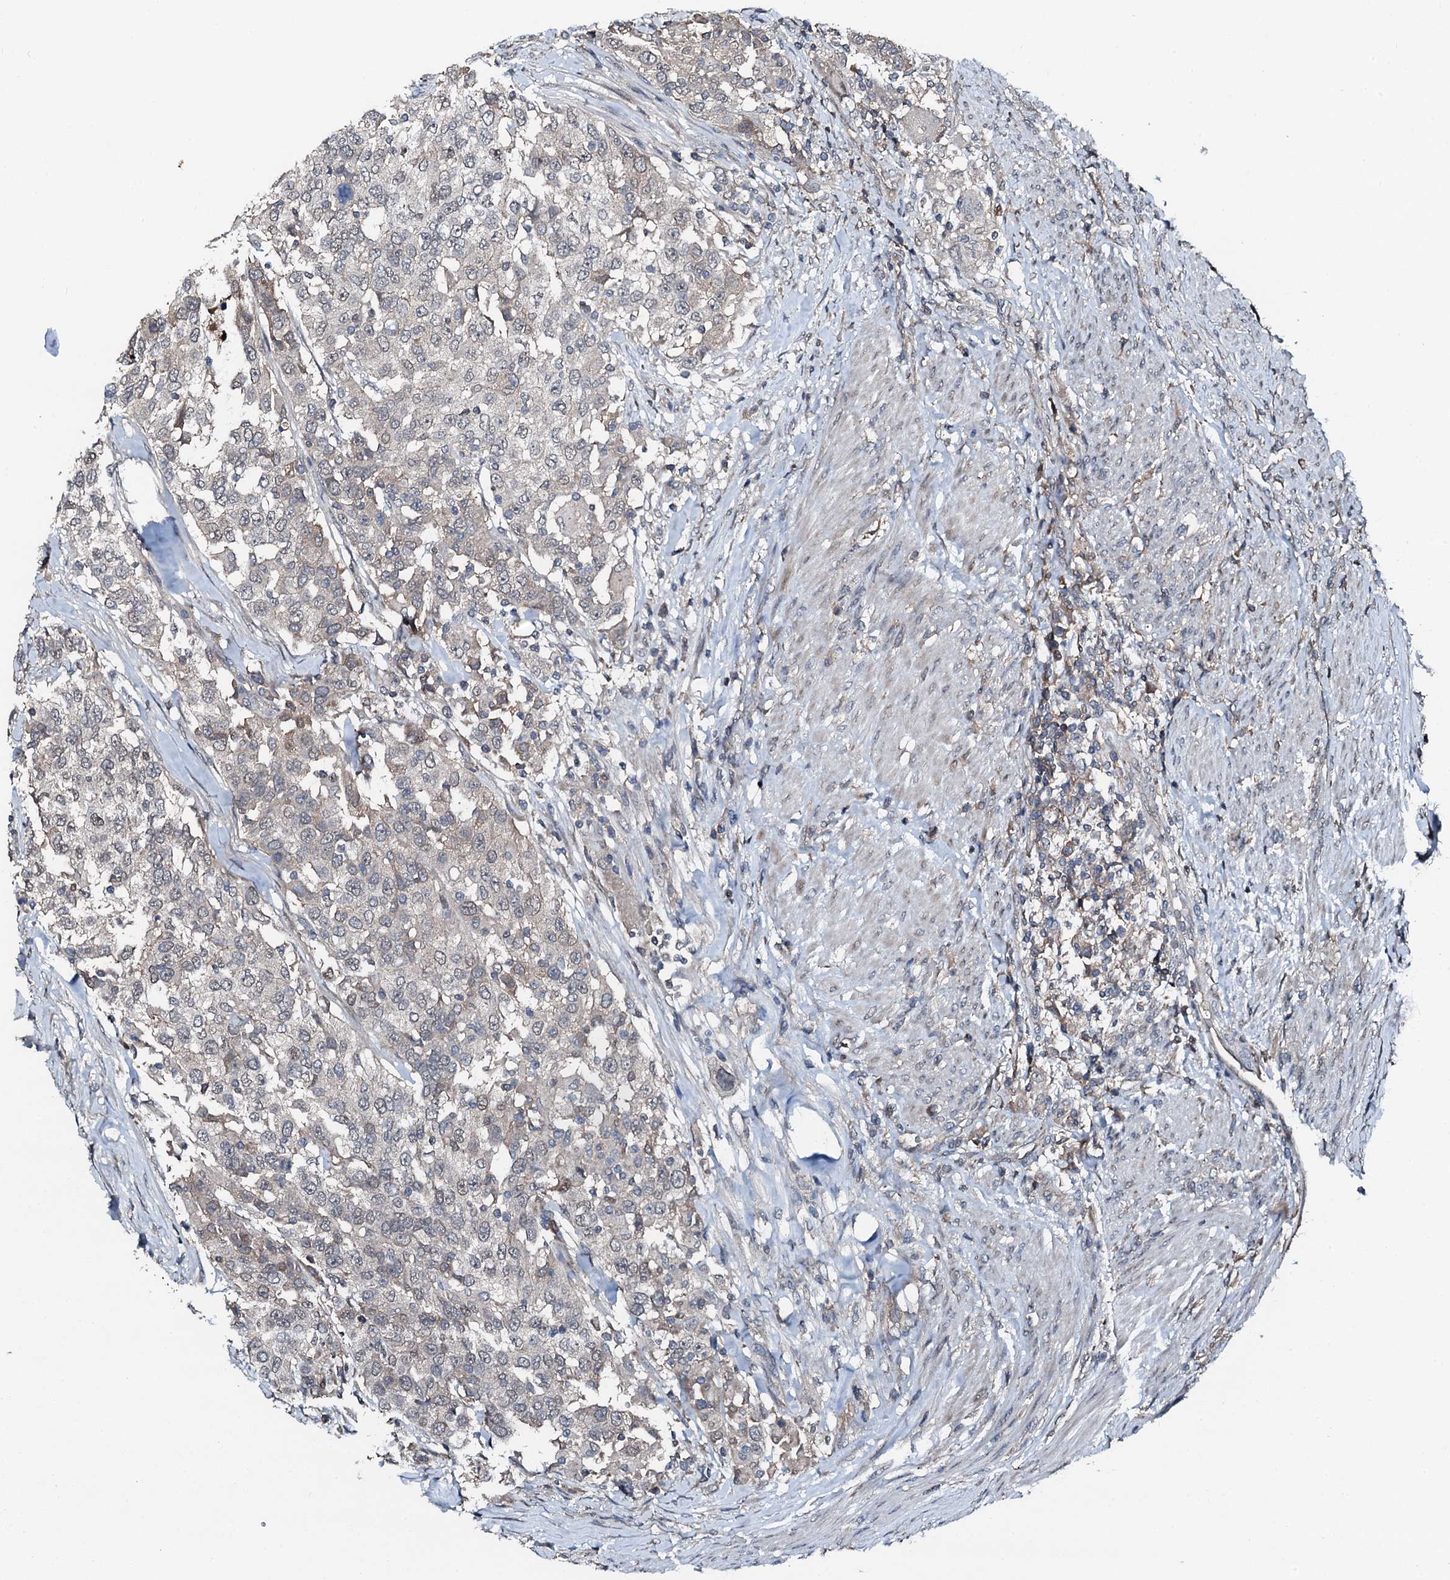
{"staining": {"intensity": "negative", "quantity": "none", "location": "none"}, "tissue": "urothelial cancer", "cell_type": "Tumor cells", "image_type": "cancer", "snomed": [{"axis": "morphology", "description": "Urothelial carcinoma, High grade"}, {"axis": "topography", "description": "Urinary bladder"}], "caption": "A micrograph of human high-grade urothelial carcinoma is negative for staining in tumor cells.", "gene": "FLYWCH1", "patient": {"sex": "female", "age": 80}}